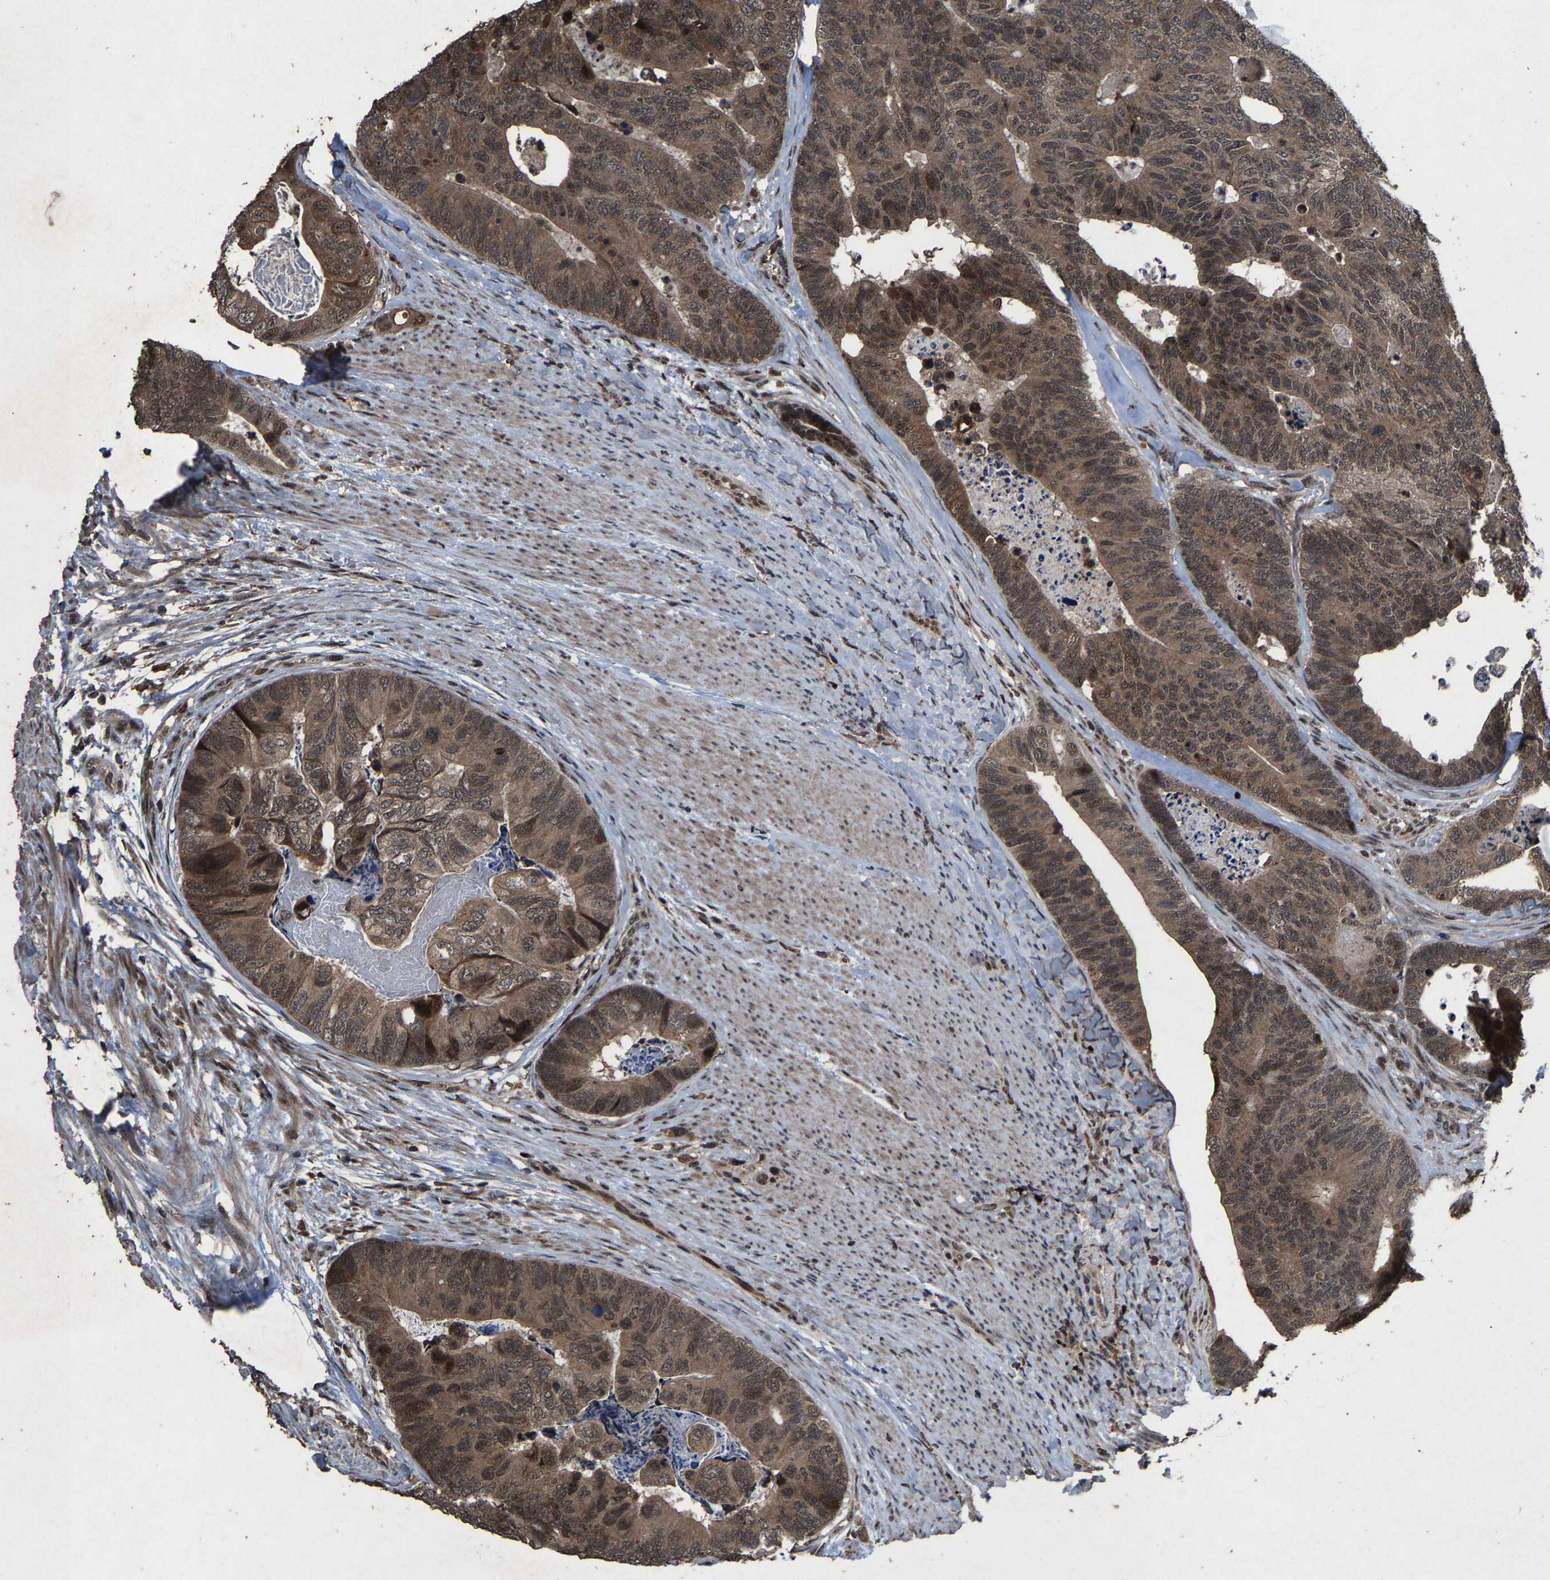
{"staining": {"intensity": "moderate", "quantity": ">75%", "location": "cytoplasmic/membranous,nuclear"}, "tissue": "colorectal cancer", "cell_type": "Tumor cells", "image_type": "cancer", "snomed": [{"axis": "morphology", "description": "Adenocarcinoma, NOS"}, {"axis": "topography", "description": "Colon"}], "caption": "Moderate cytoplasmic/membranous and nuclear staining is seen in about >75% of tumor cells in adenocarcinoma (colorectal).", "gene": "HAUS6", "patient": {"sex": "female", "age": 67}}